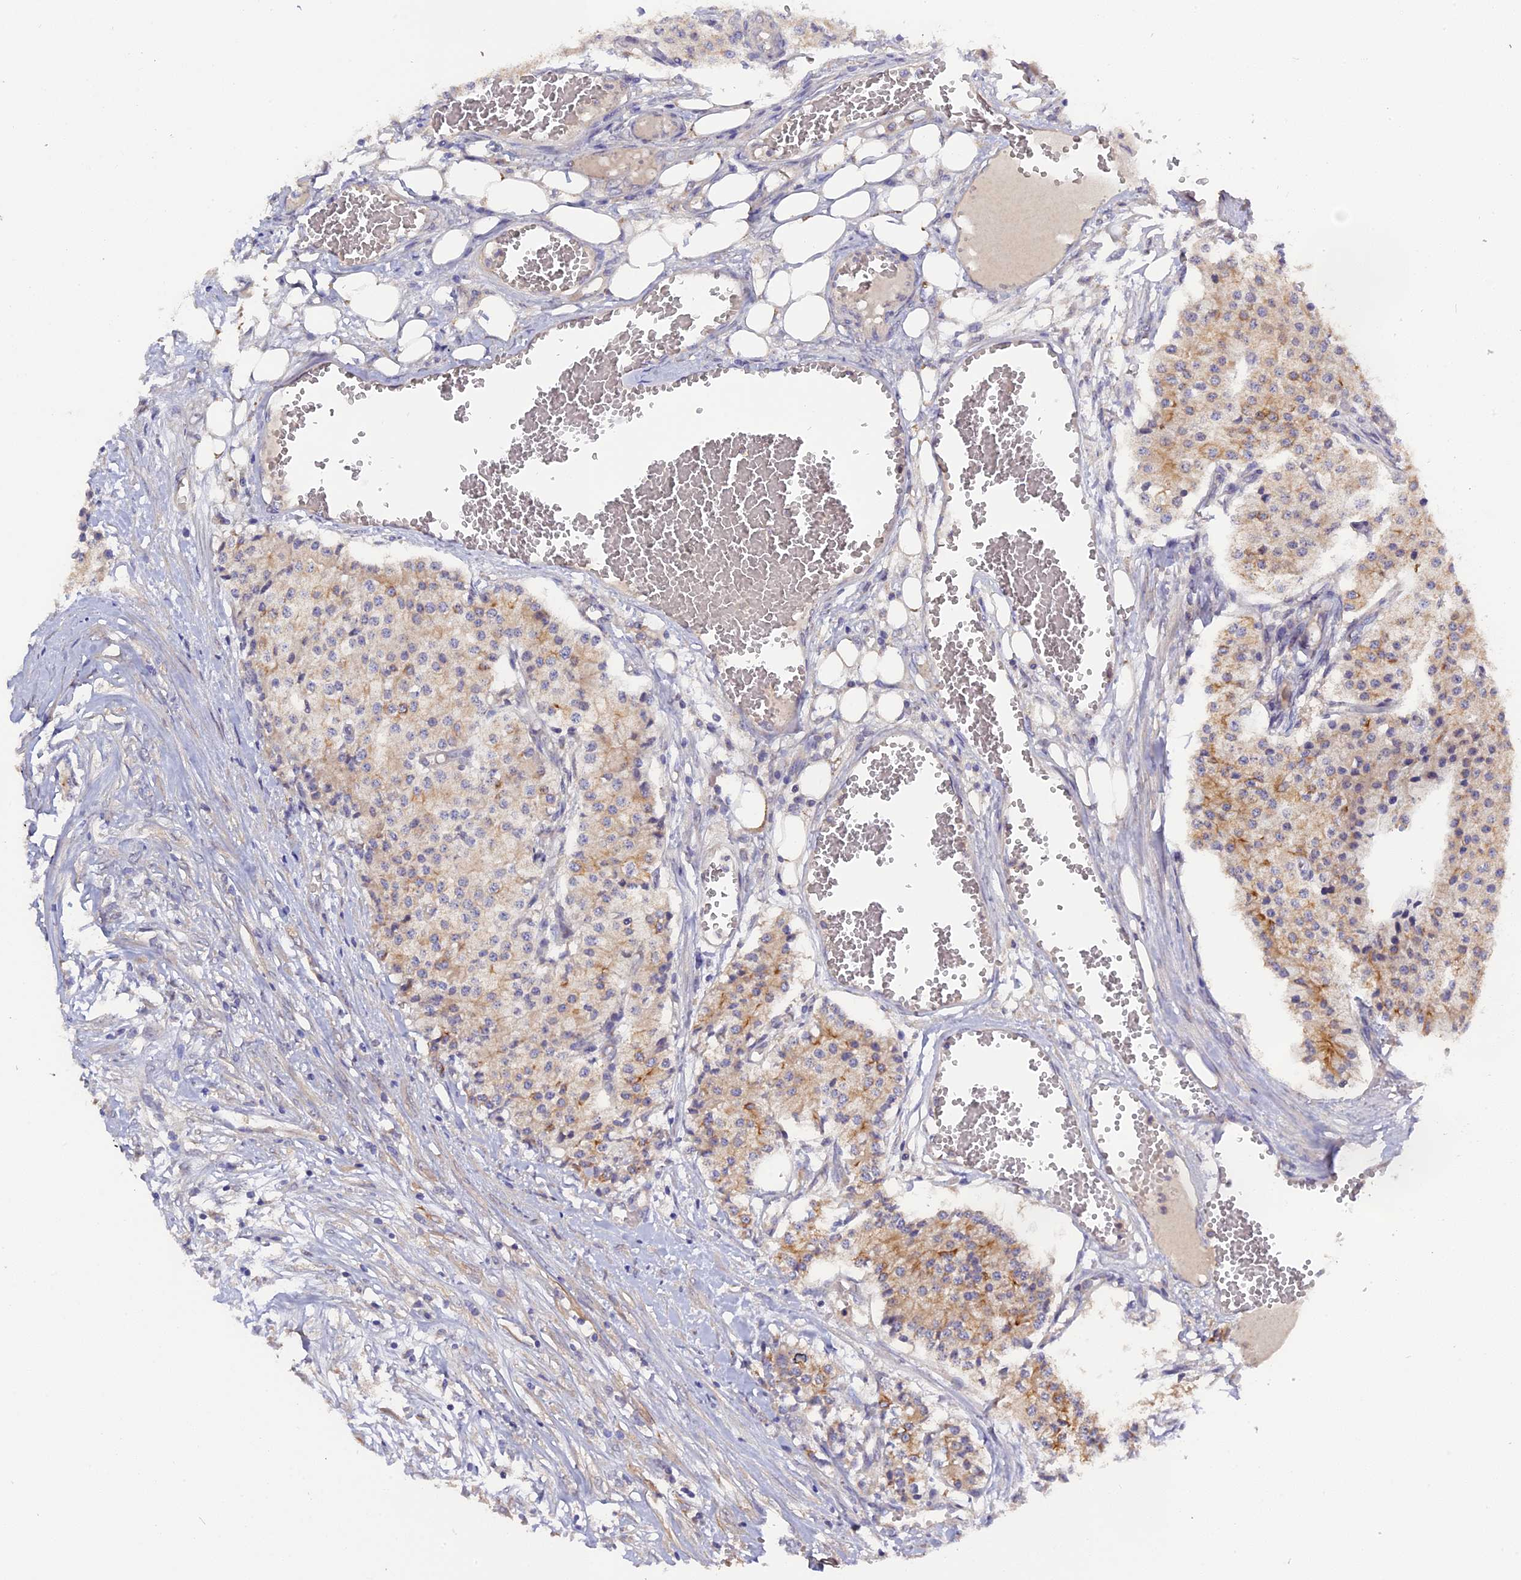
{"staining": {"intensity": "moderate", "quantity": "<25%", "location": "cytoplasmic/membranous"}, "tissue": "carcinoid", "cell_type": "Tumor cells", "image_type": "cancer", "snomed": [{"axis": "morphology", "description": "Carcinoid, malignant, NOS"}, {"axis": "topography", "description": "Colon"}], "caption": "Human carcinoid stained with a protein marker shows moderate staining in tumor cells.", "gene": "ZCCHC2", "patient": {"sex": "female", "age": 52}}